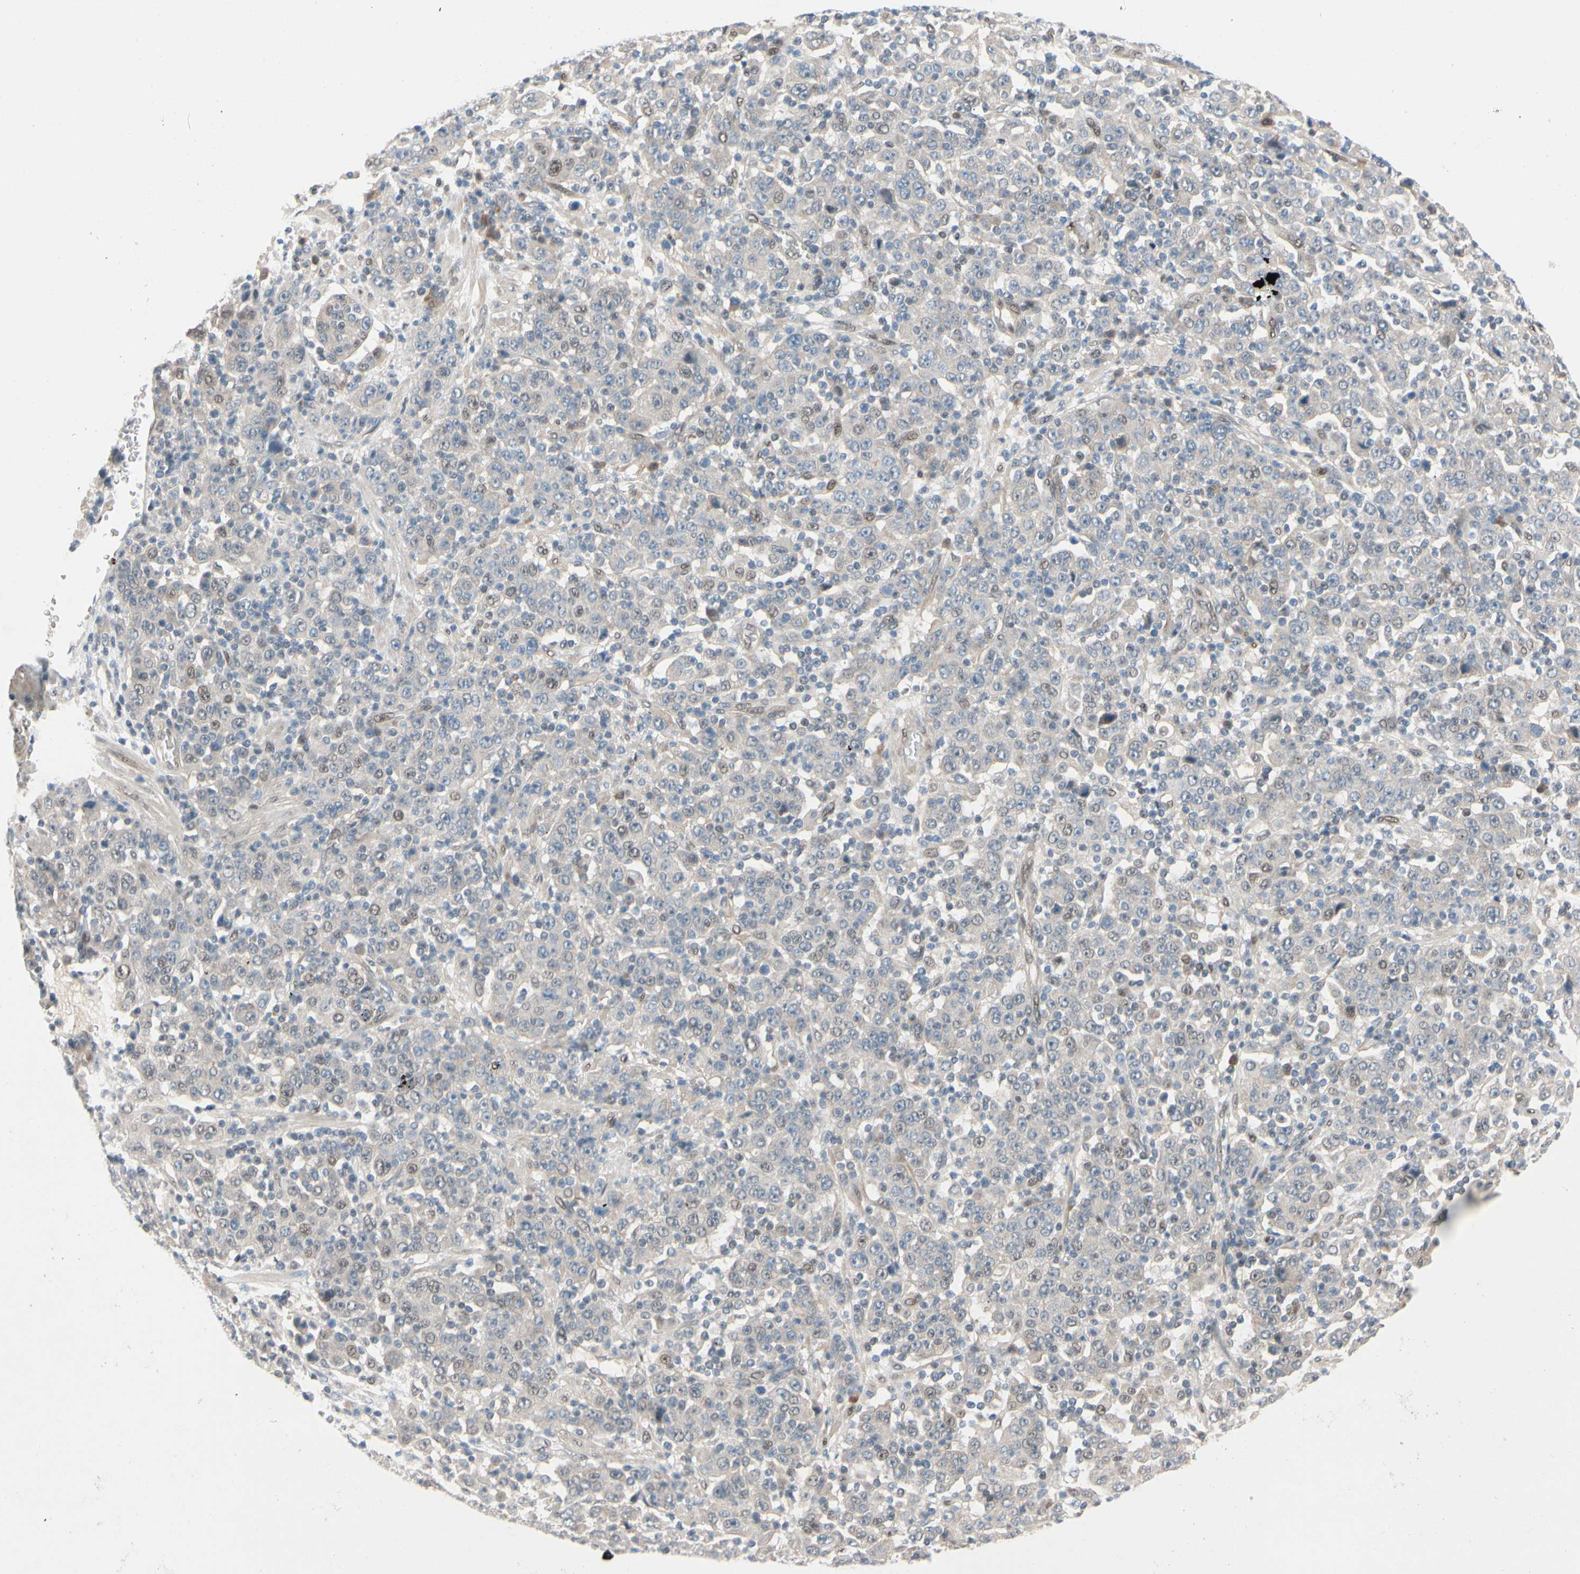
{"staining": {"intensity": "weak", "quantity": "<25%", "location": "nuclear"}, "tissue": "stomach cancer", "cell_type": "Tumor cells", "image_type": "cancer", "snomed": [{"axis": "morphology", "description": "Normal tissue, NOS"}, {"axis": "morphology", "description": "Adenocarcinoma, NOS"}, {"axis": "topography", "description": "Stomach, upper"}, {"axis": "topography", "description": "Stomach"}], "caption": "High magnification brightfield microscopy of stomach cancer stained with DAB (3,3'-diaminobenzidine) (brown) and counterstained with hematoxylin (blue): tumor cells show no significant positivity. (DAB IHC, high magnification).", "gene": "TAF4", "patient": {"sex": "male", "age": 59}}